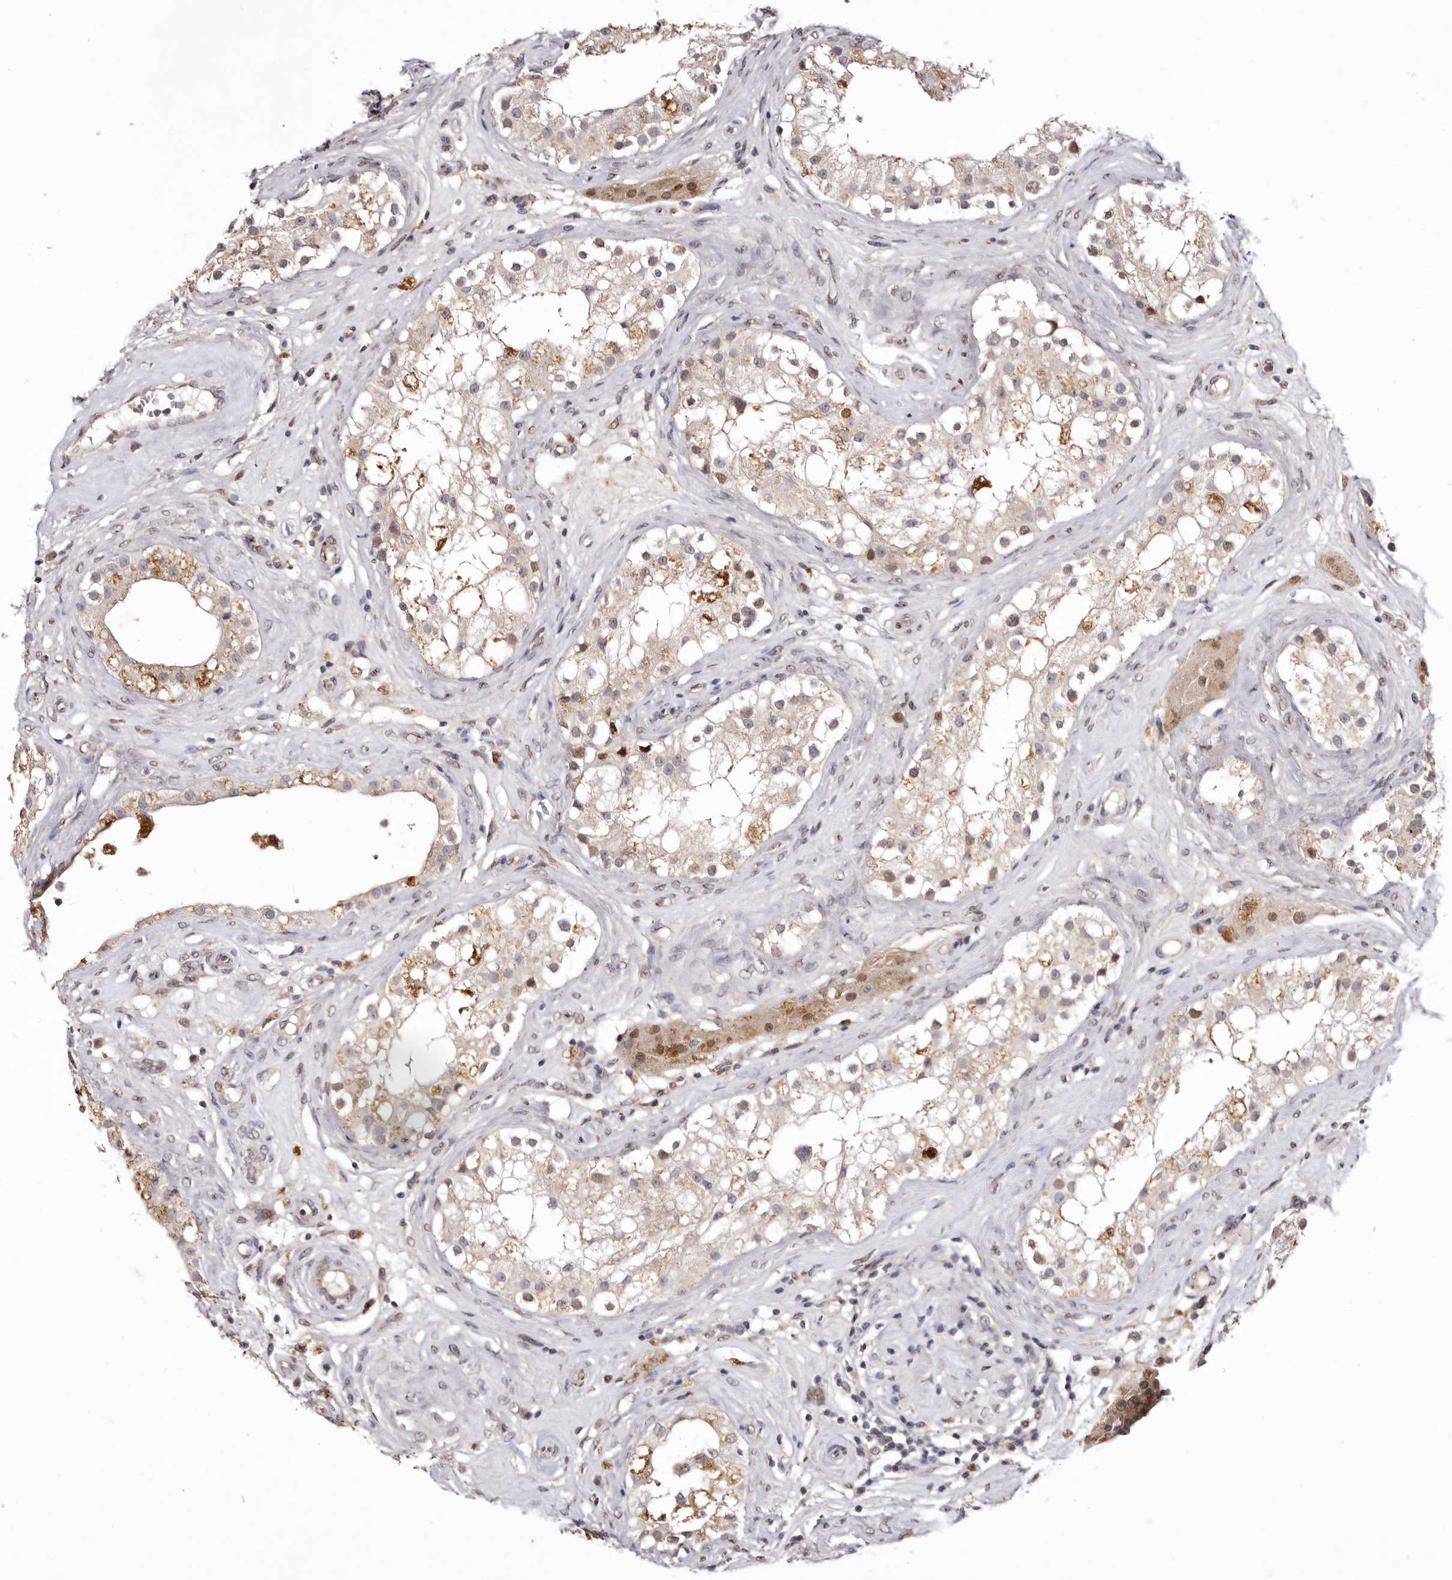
{"staining": {"intensity": "moderate", "quantity": "25%-75%", "location": "cytoplasmic/membranous,nuclear"}, "tissue": "testis", "cell_type": "Cells in seminiferous ducts", "image_type": "normal", "snomed": [{"axis": "morphology", "description": "Normal tissue, NOS"}, {"axis": "topography", "description": "Testis"}], "caption": "Testis stained with DAB immunohistochemistry (IHC) demonstrates medium levels of moderate cytoplasmic/membranous,nuclear expression in about 25%-75% of cells in seminiferous ducts.", "gene": "NOTCH1", "patient": {"sex": "male", "age": 84}}